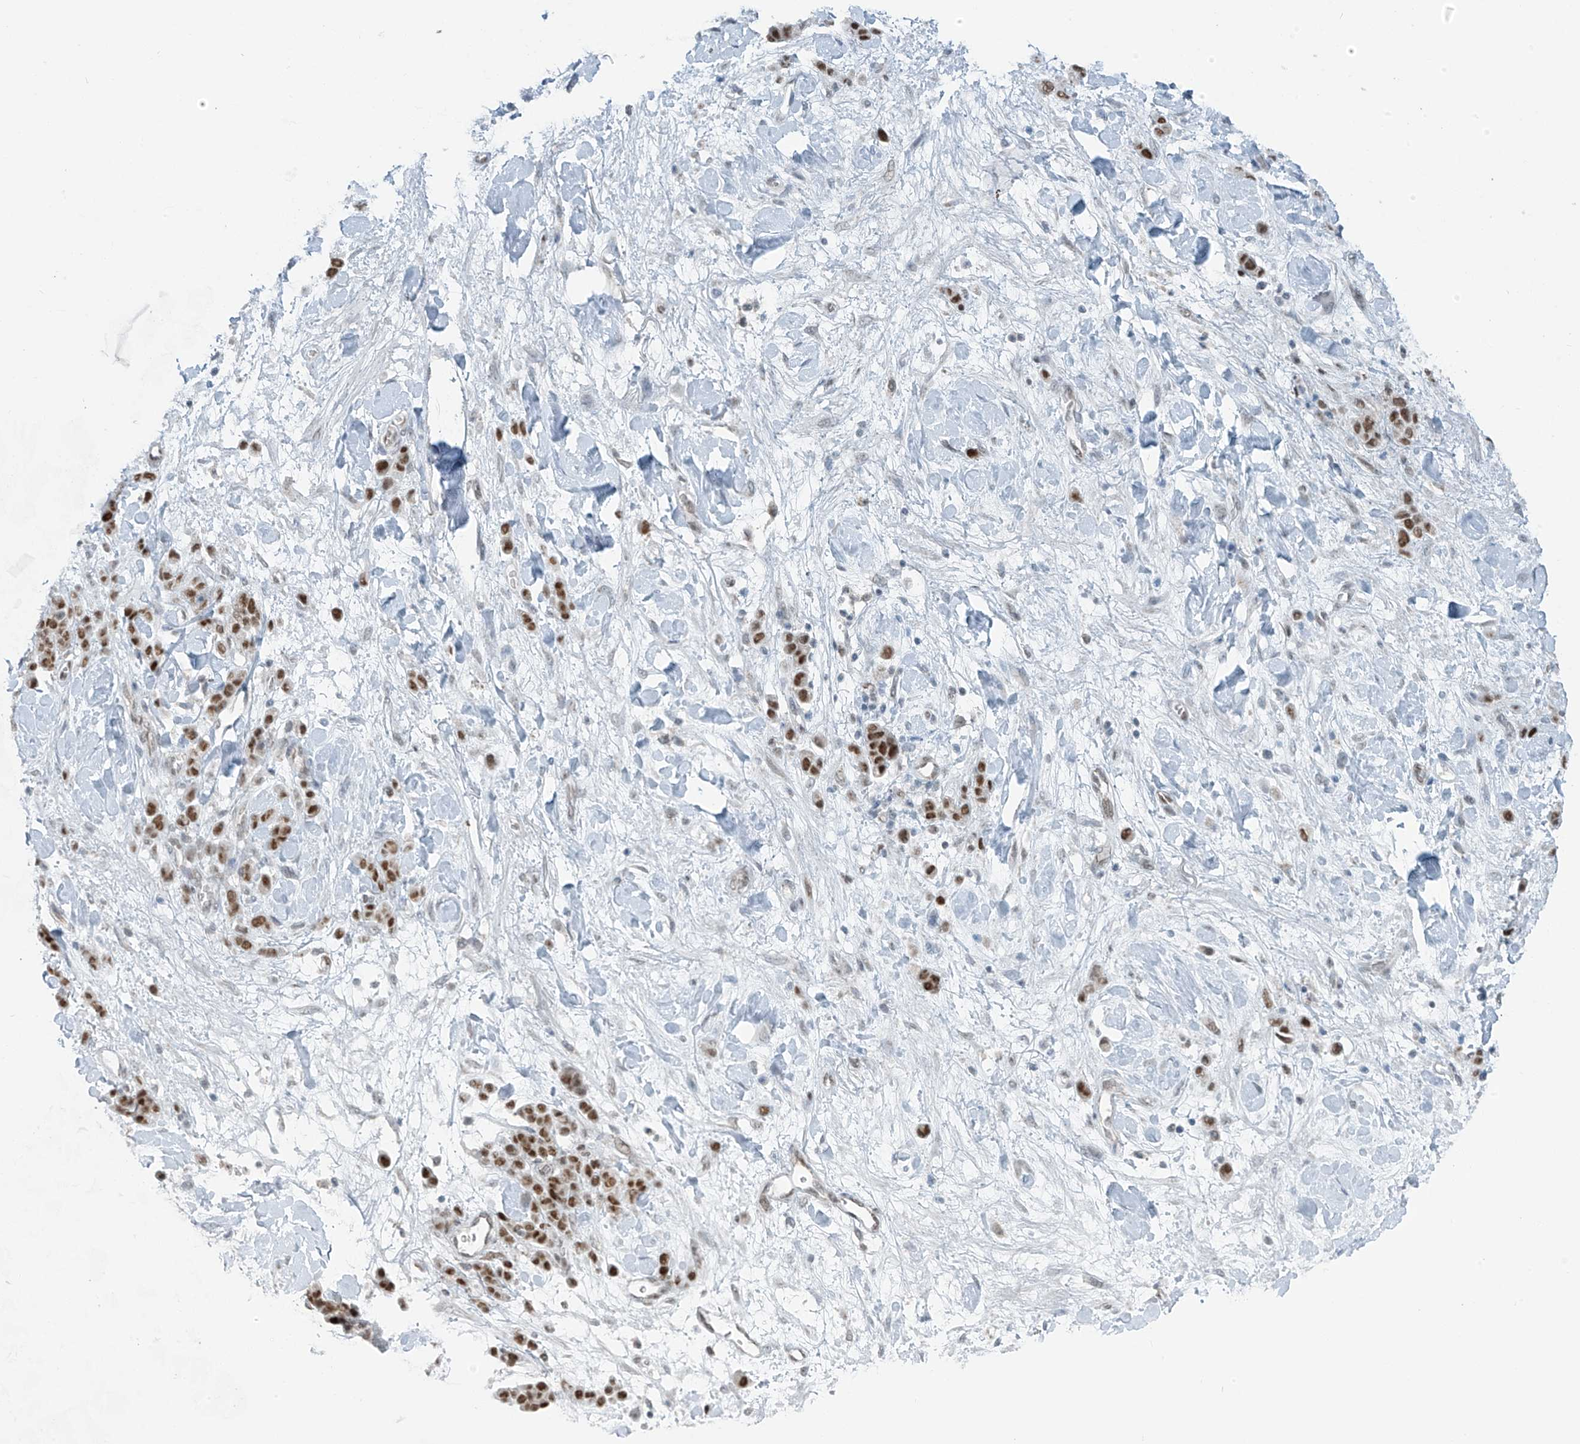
{"staining": {"intensity": "moderate", "quantity": ">75%", "location": "nuclear"}, "tissue": "stomach cancer", "cell_type": "Tumor cells", "image_type": "cancer", "snomed": [{"axis": "morphology", "description": "Normal tissue, NOS"}, {"axis": "morphology", "description": "Adenocarcinoma, NOS"}, {"axis": "topography", "description": "Stomach"}], "caption": "Stomach cancer (adenocarcinoma) tissue exhibits moderate nuclear positivity in approximately >75% of tumor cells", "gene": "WRNIP1", "patient": {"sex": "male", "age": 82}}